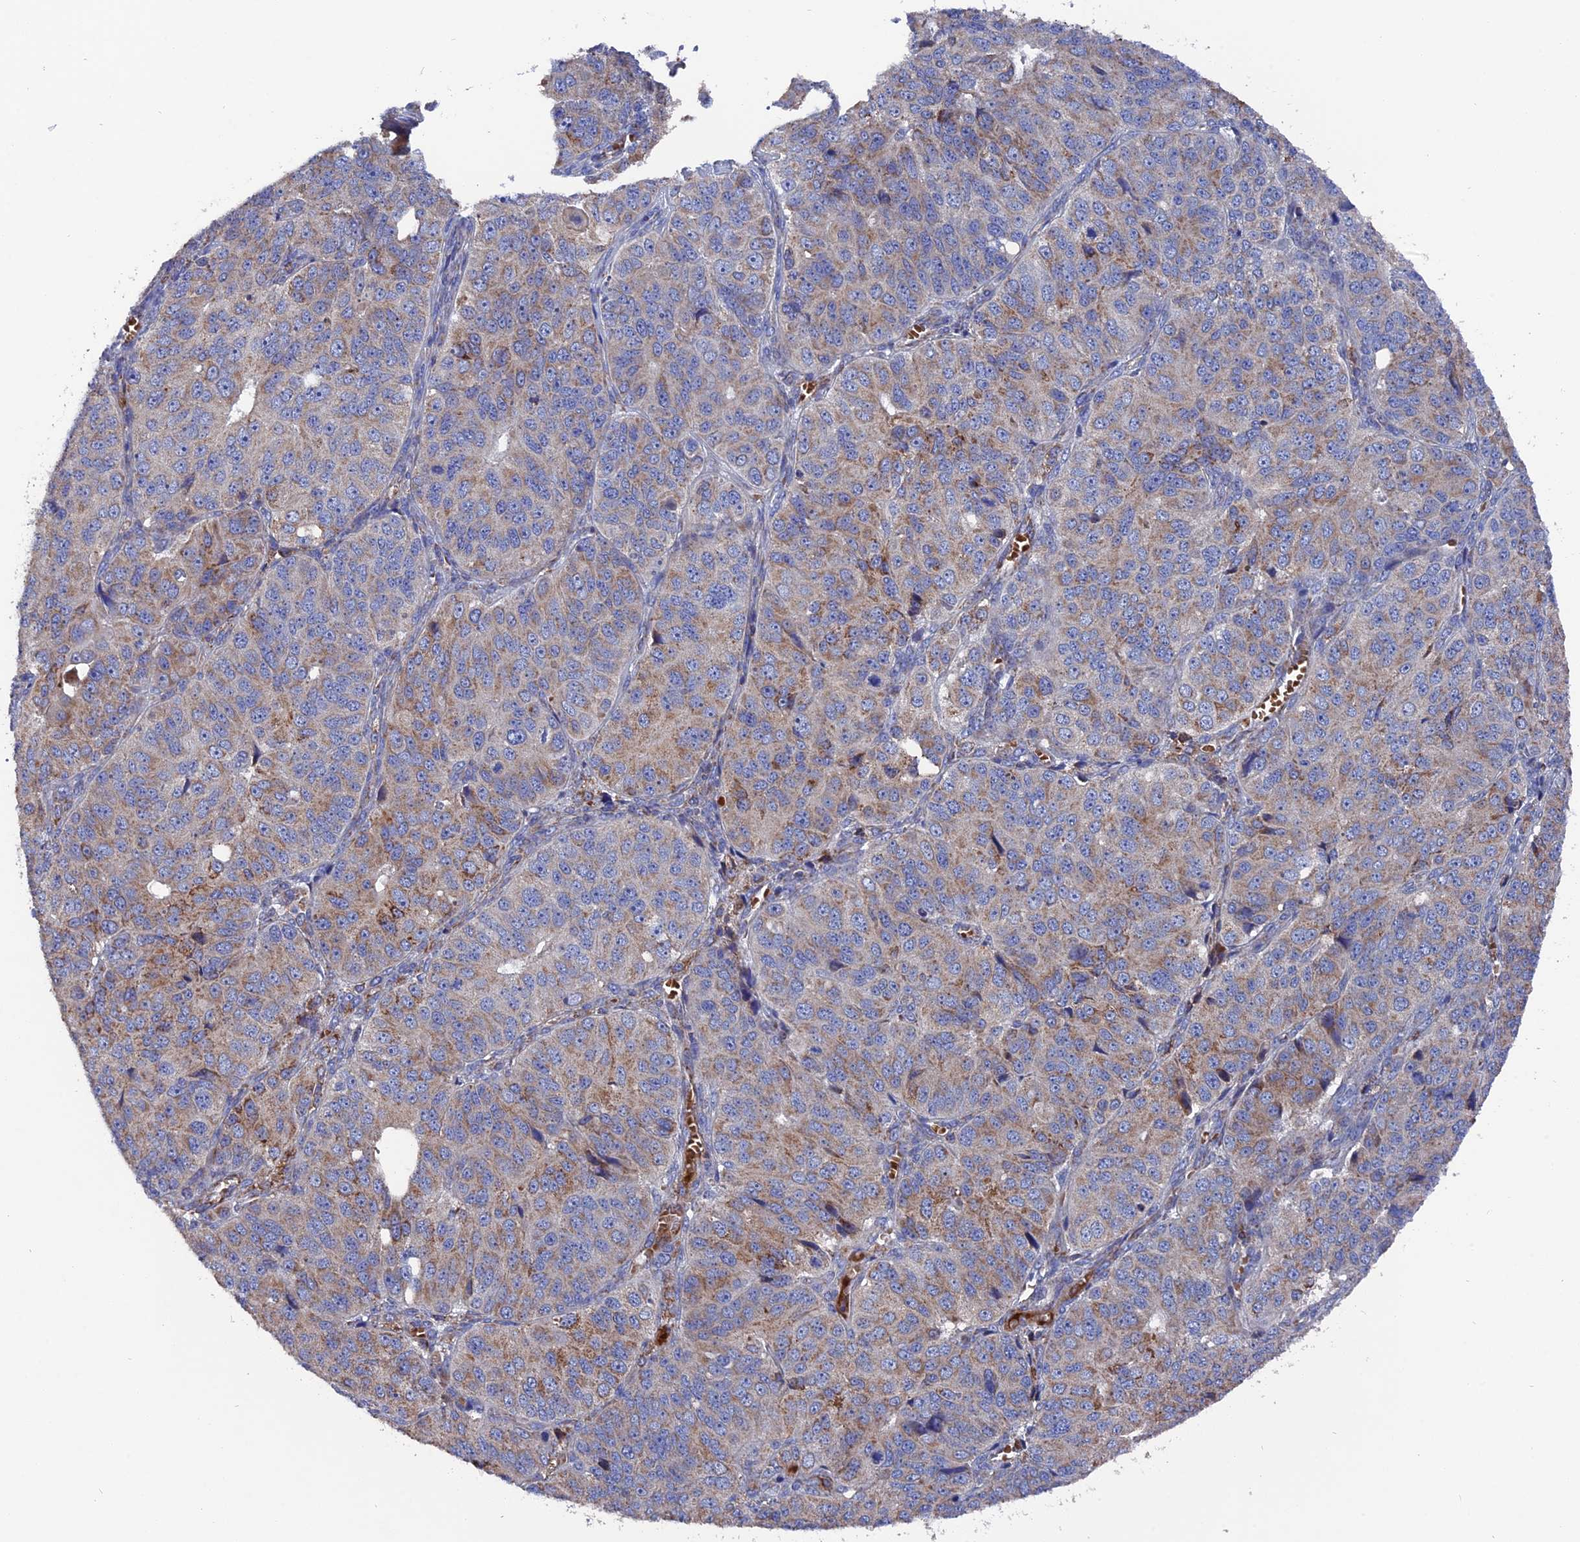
{"staining": {"intensity": "moderate", "quantity": "<25%", "location": "cytoplasmic/membranous"}, "tissue": "ovarian cancer", "cell_type": "Tumor cells", "image_type": "cancer", "snomed": [{"axis": "morphology", "description": "Carcinoma, endometroid"}, {"axis": "topography", "description": "Ovary"}], "caption": "Ovarian cancer tissue exhibits moderate cytoplasmic/membranous expression in approximately <25% of tumor cells", "gene": "TGFA", "patient": {"sex": "female", "age": 51}}